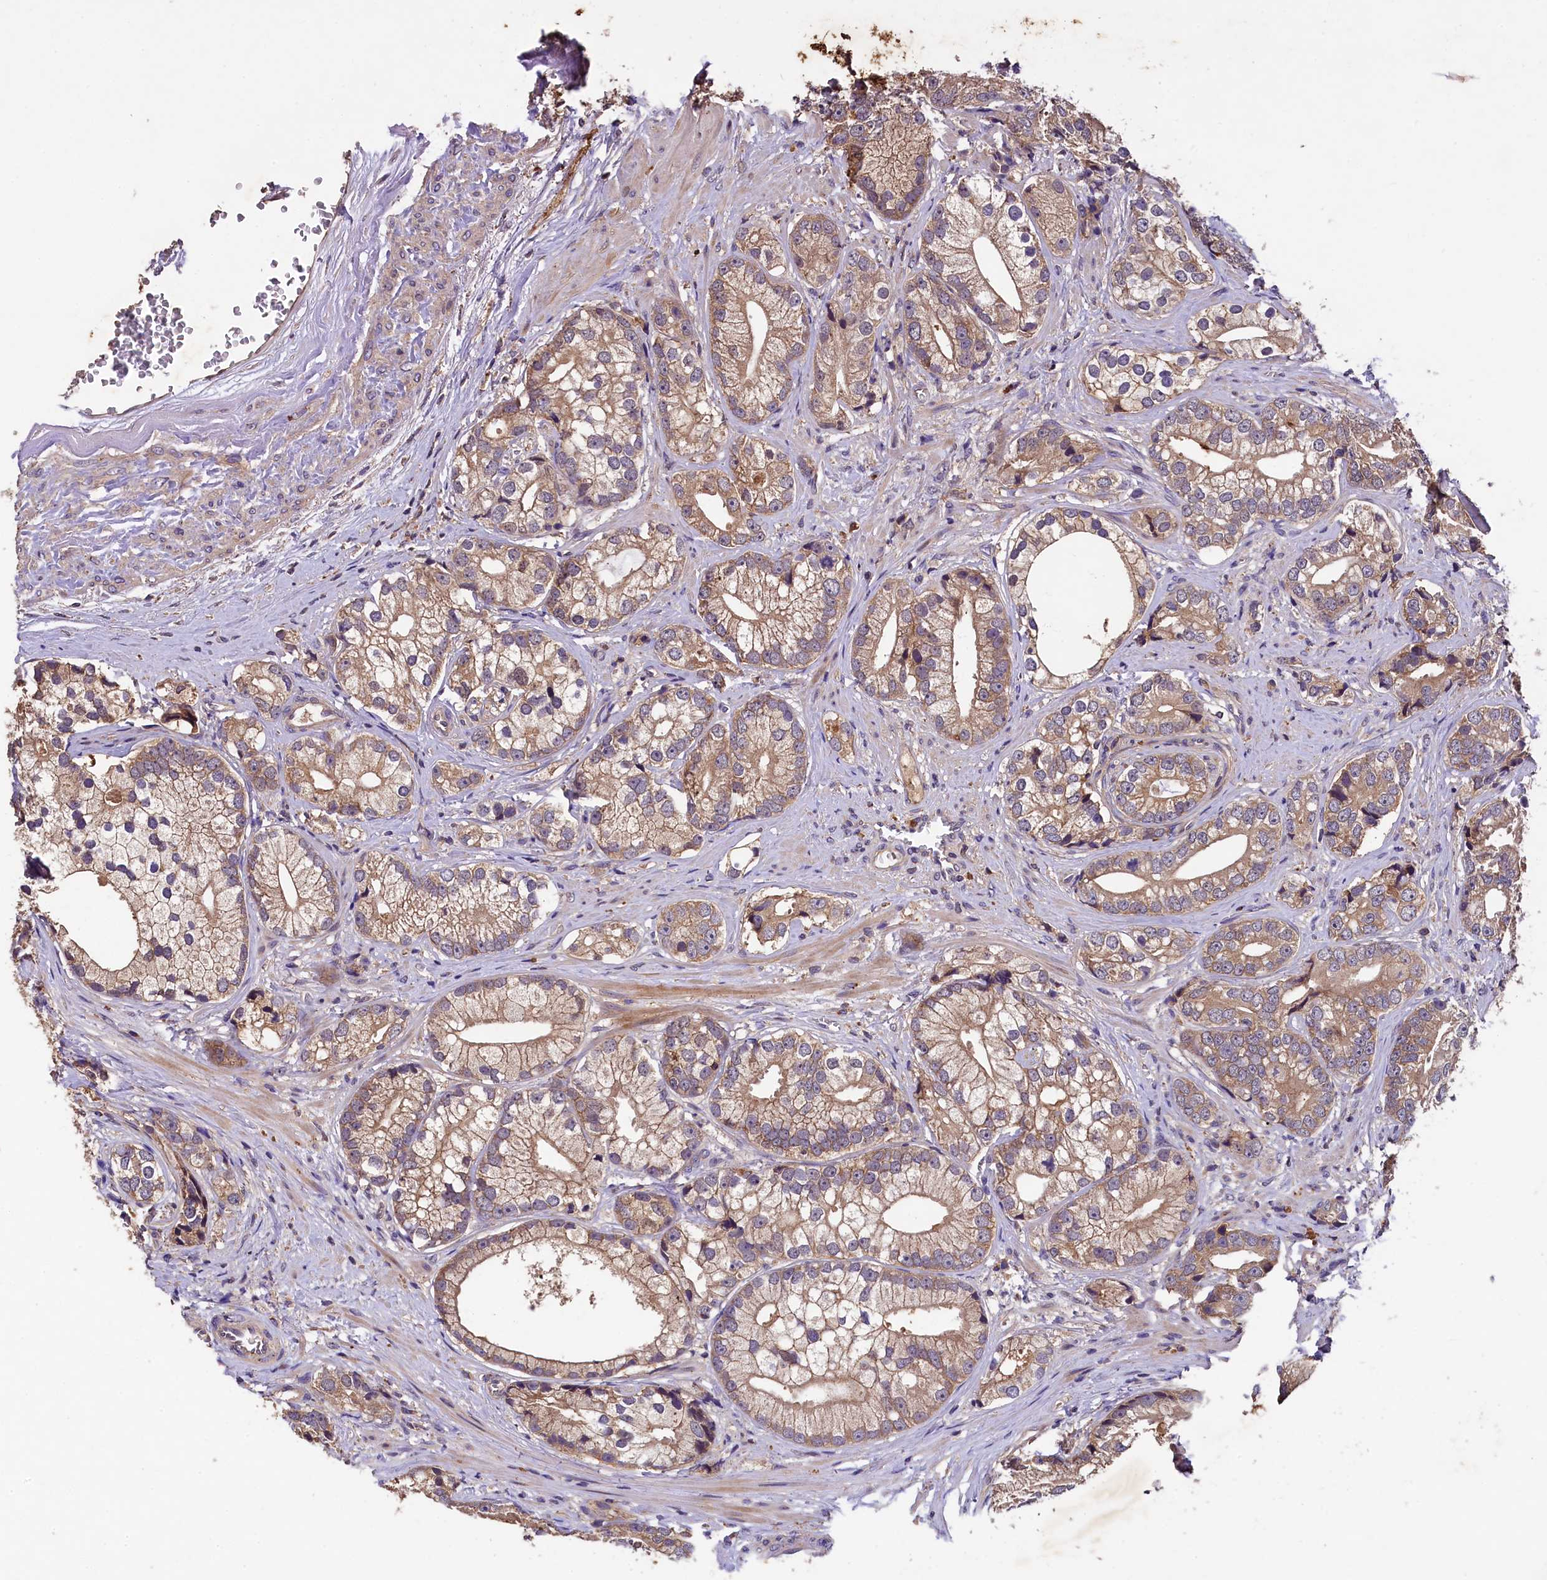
{"staining": {"intensity": "moderate", "quantity": ">75%", "location": "cytoplasmic/membranous"}, "tissue": "prostate cancer", "cell_type": "Tumor cells", "image_type": "cancer", "snomed": [{"axis": "morphology", "description": "Adenocarcinoma, High grade"}, {"axis": "topography", "description": "Prostate"}], "caption": "This histopathology image exhibits prostate cancer stained with immunohistochemistry (IHC) to label a protein in brown. The cytoplasmic/membranous of tumor cells show moderate positivity for the protein. Nuclei are counter-stained blue.", "gene": "PLXNB1", "patient": {"sex": "male", "age": 75}}